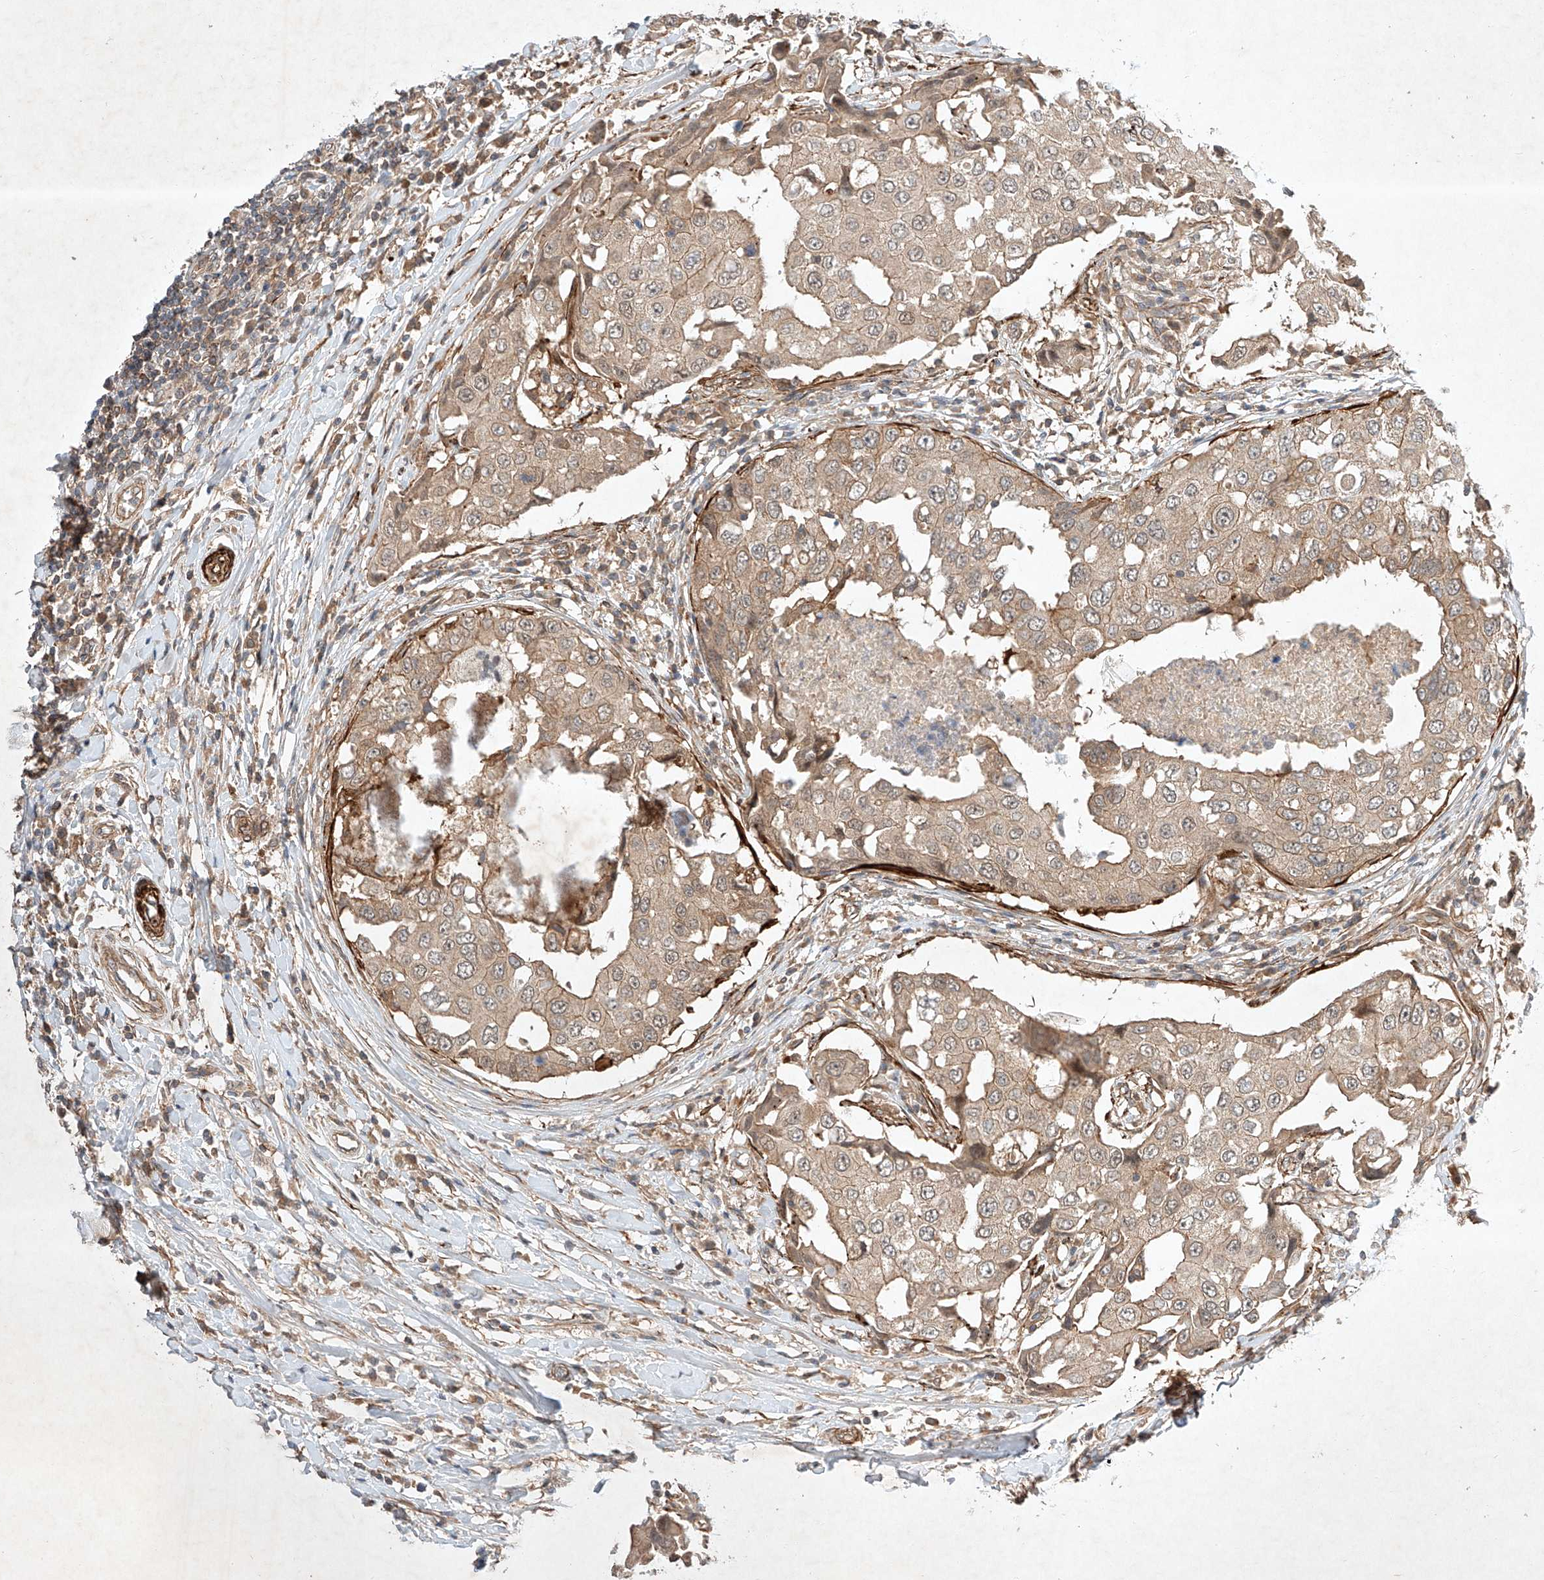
{"staining": {"intensity": "weak", "quantity": ">75%", "location": "cytoplasmic/membranous"}, "tissue": "breast cancer", "cell_type": "Tumor cells", "image_type": "cancer", "snomed": [{"axis": "morphology", "description": "Duct carcinoma"}, {"axis": "topography", "description": "Breast"}], "caption": "Infiltrating ductal carcinoma (breast) stained with a protein marker exhibits weak staining in tumor cells.", "gene": "ARHGAP33", "patient": {"sex": "female", "age": 27}}